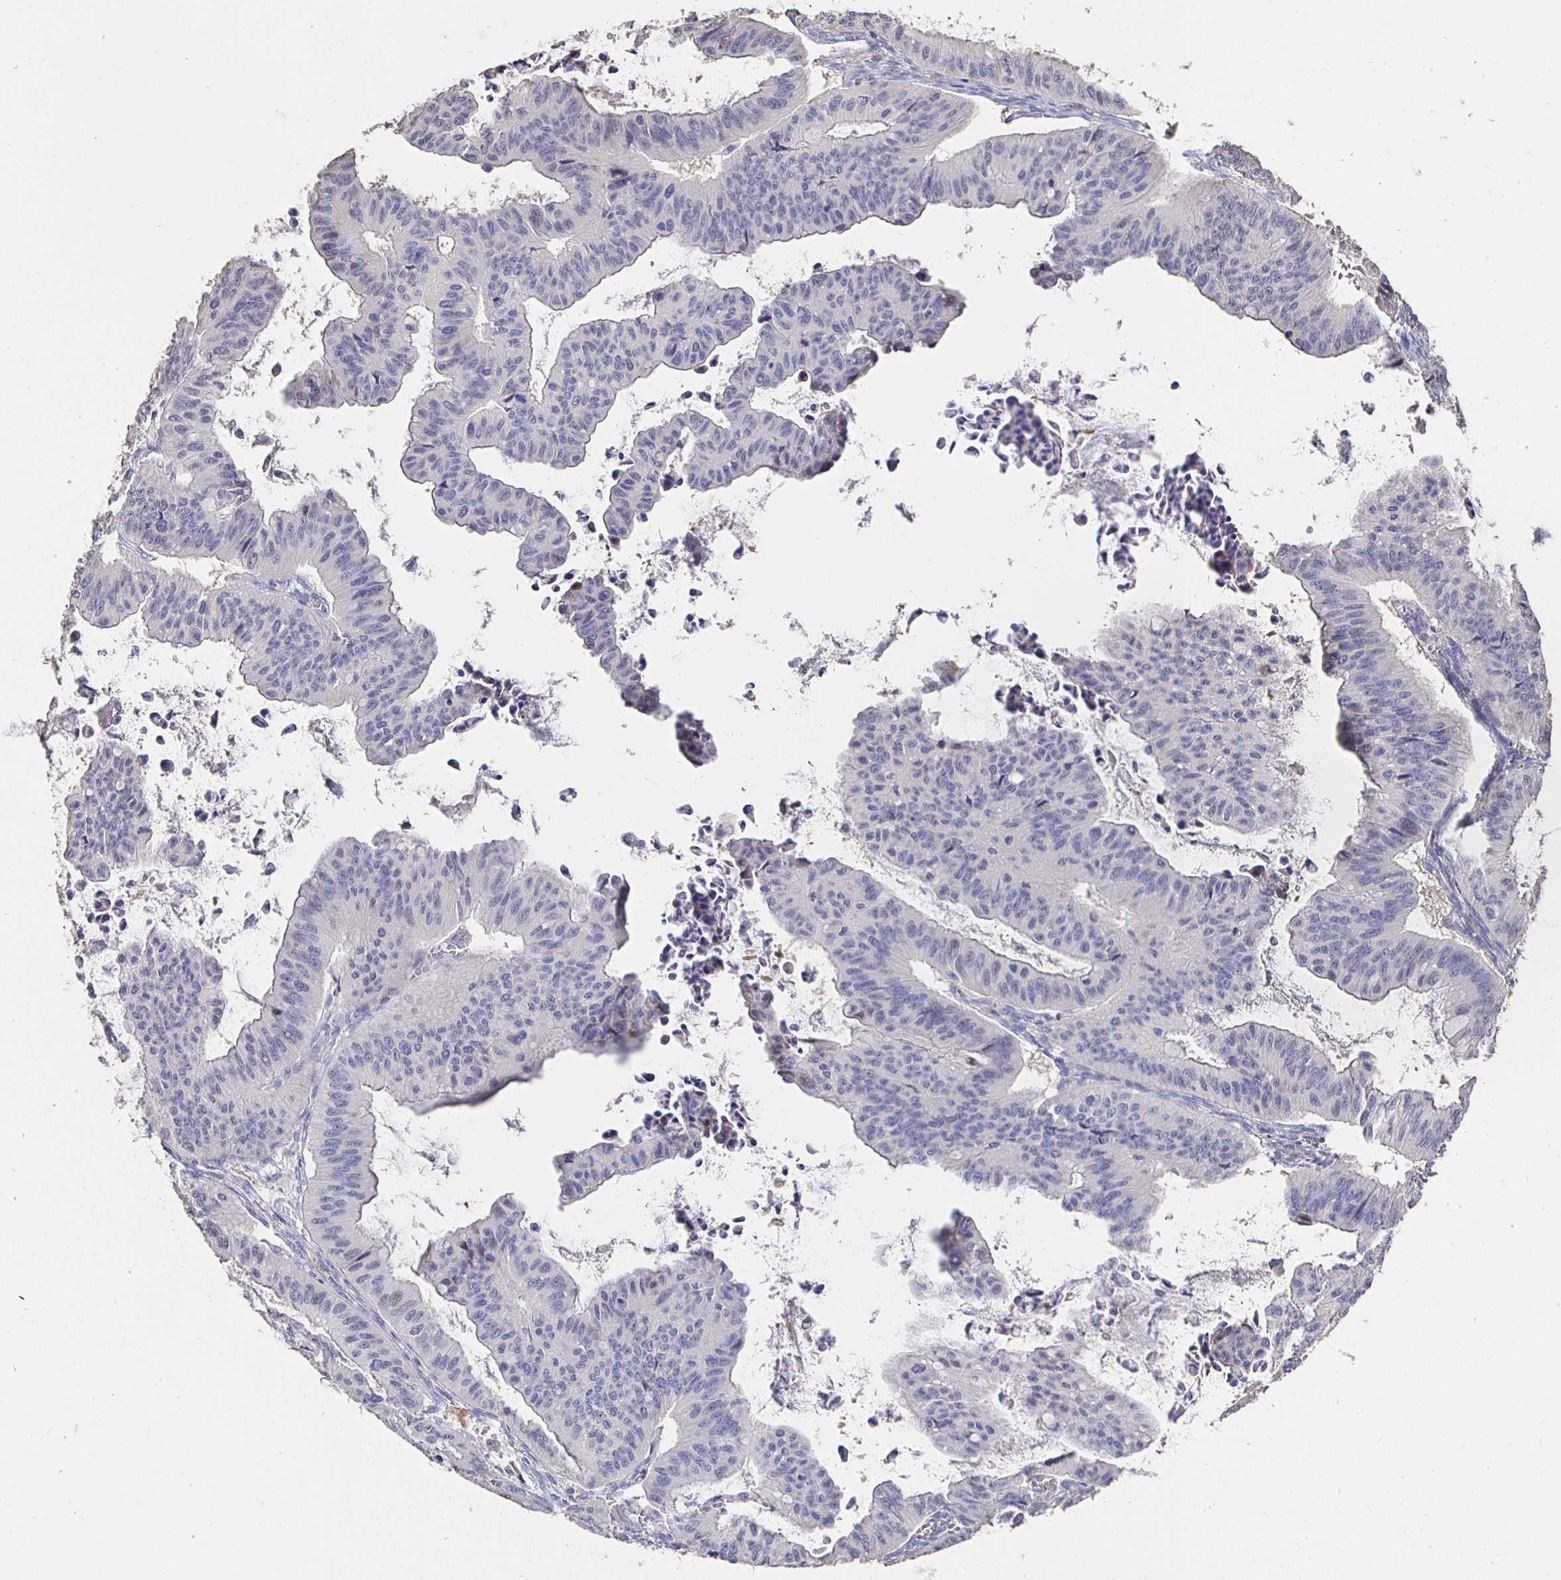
{"staining": {"intensity": "negative", "quantity": "none", "location": "none"}, "tissue": "ovarian cancer", "cell_type": "Tumor cells", "image_type": "cancer", "snomed": [{"axis": "morphology", "description": "Cystadenocarcinoma, mucinous, NOS"}, {"axis": "topography", "description": "Ovary"}], "caption": "This is an immunohistochemistry (IHC) photomicrograph of human mucinous cystadenocarcinoma (ovarian). There is no expression in tumor cells.", "gene": "CXCR3", "patient": {"sex": "female", "age": 72}}